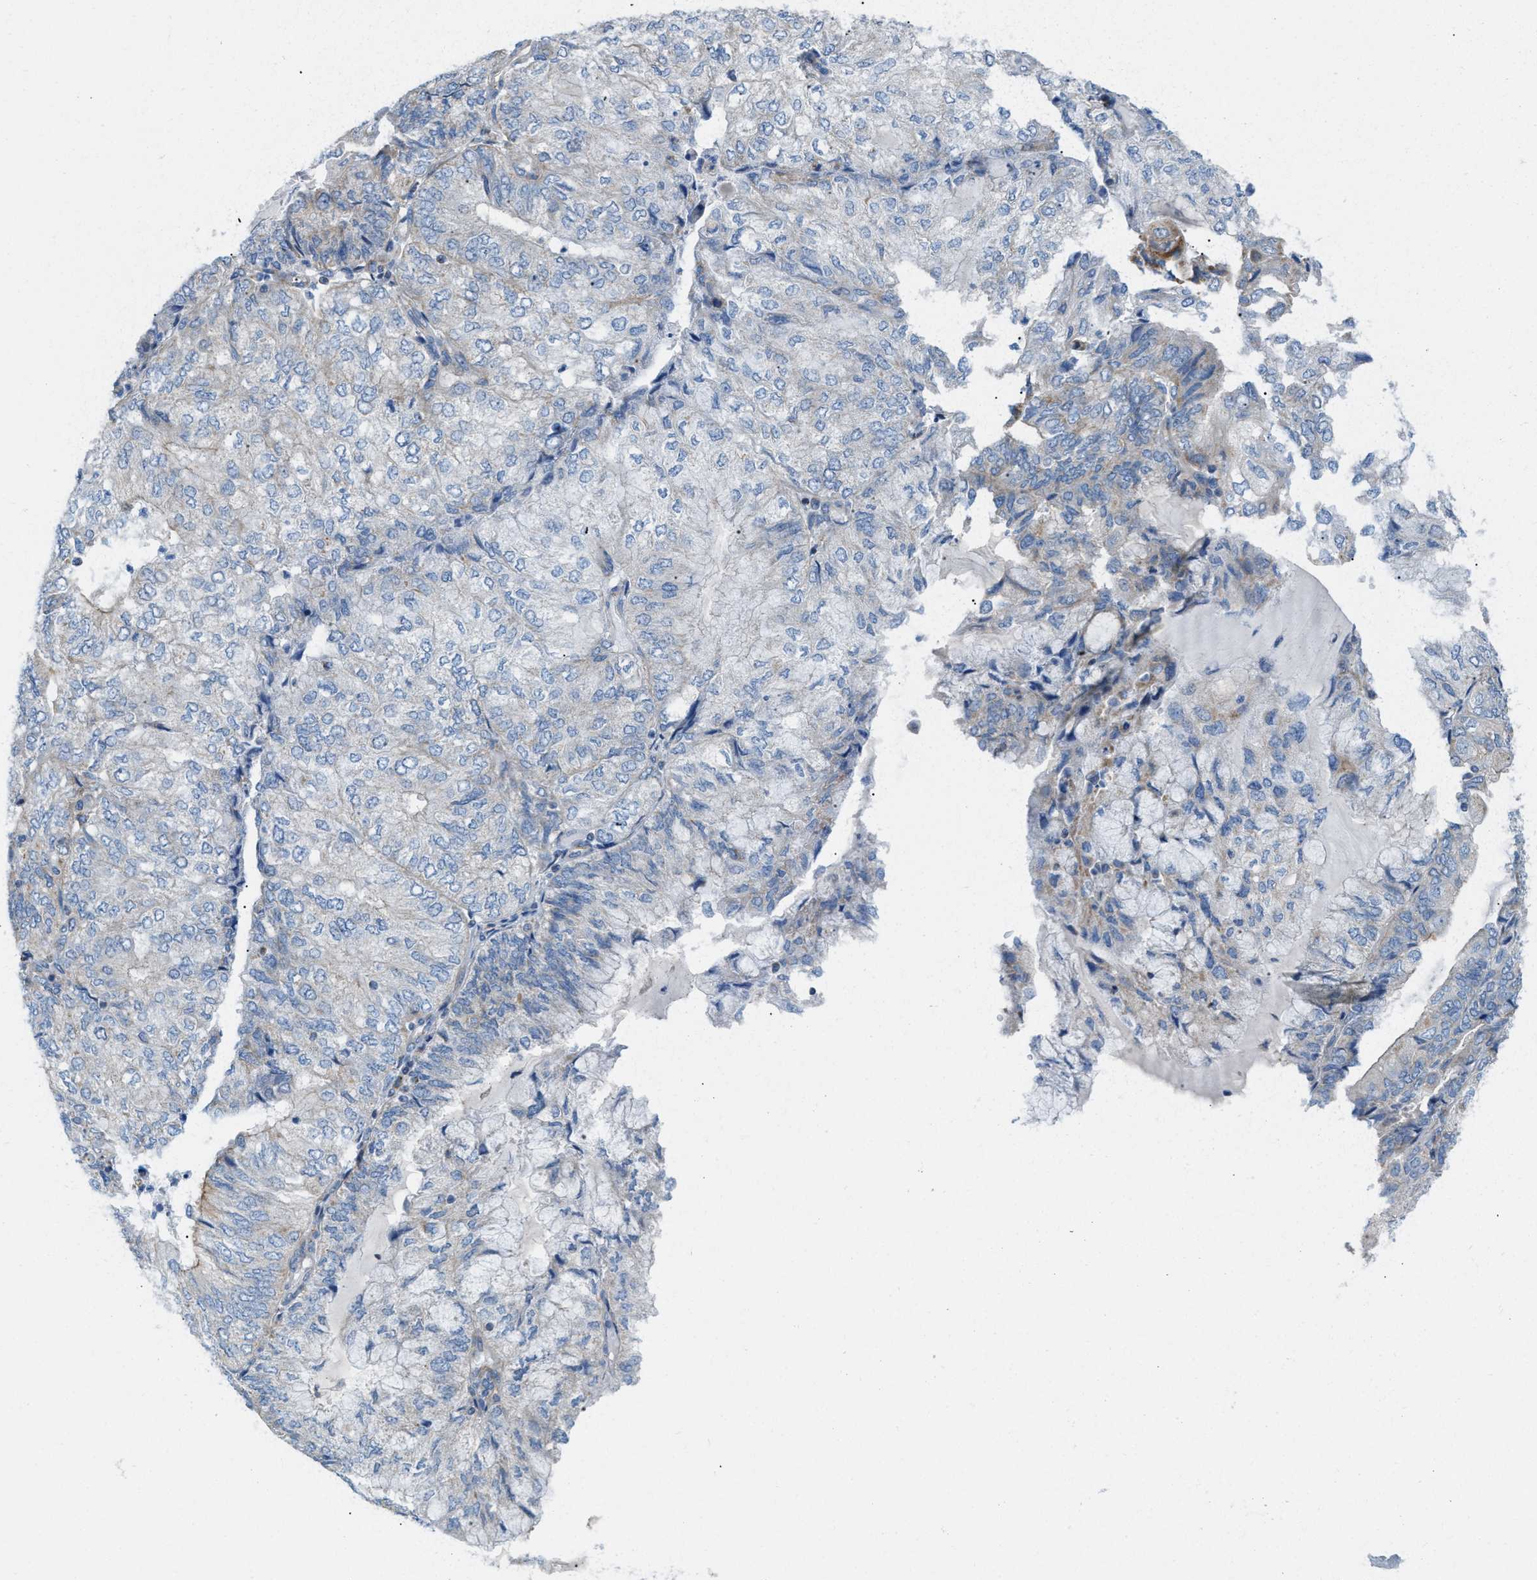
{"staining": {"intensity": "weak", "quantity": "<25%", "location": "cytoplasmic/membranous"}, "tissue": "endometrial cancer", "cell_type": "Tumor cells", "image_type": "cancer", "snomed": [{"axis": "morphology", "description": "Adenocarcinoma, NOS"}, {"axis": "topography", "description": "Endometrium"}], "caption": "Immunohistochemistry of endometrial adenocarcinoma shows no positivity in tumor cells.", "gene": "JADE1", "patient": {"sex": "female", "age": 81}}